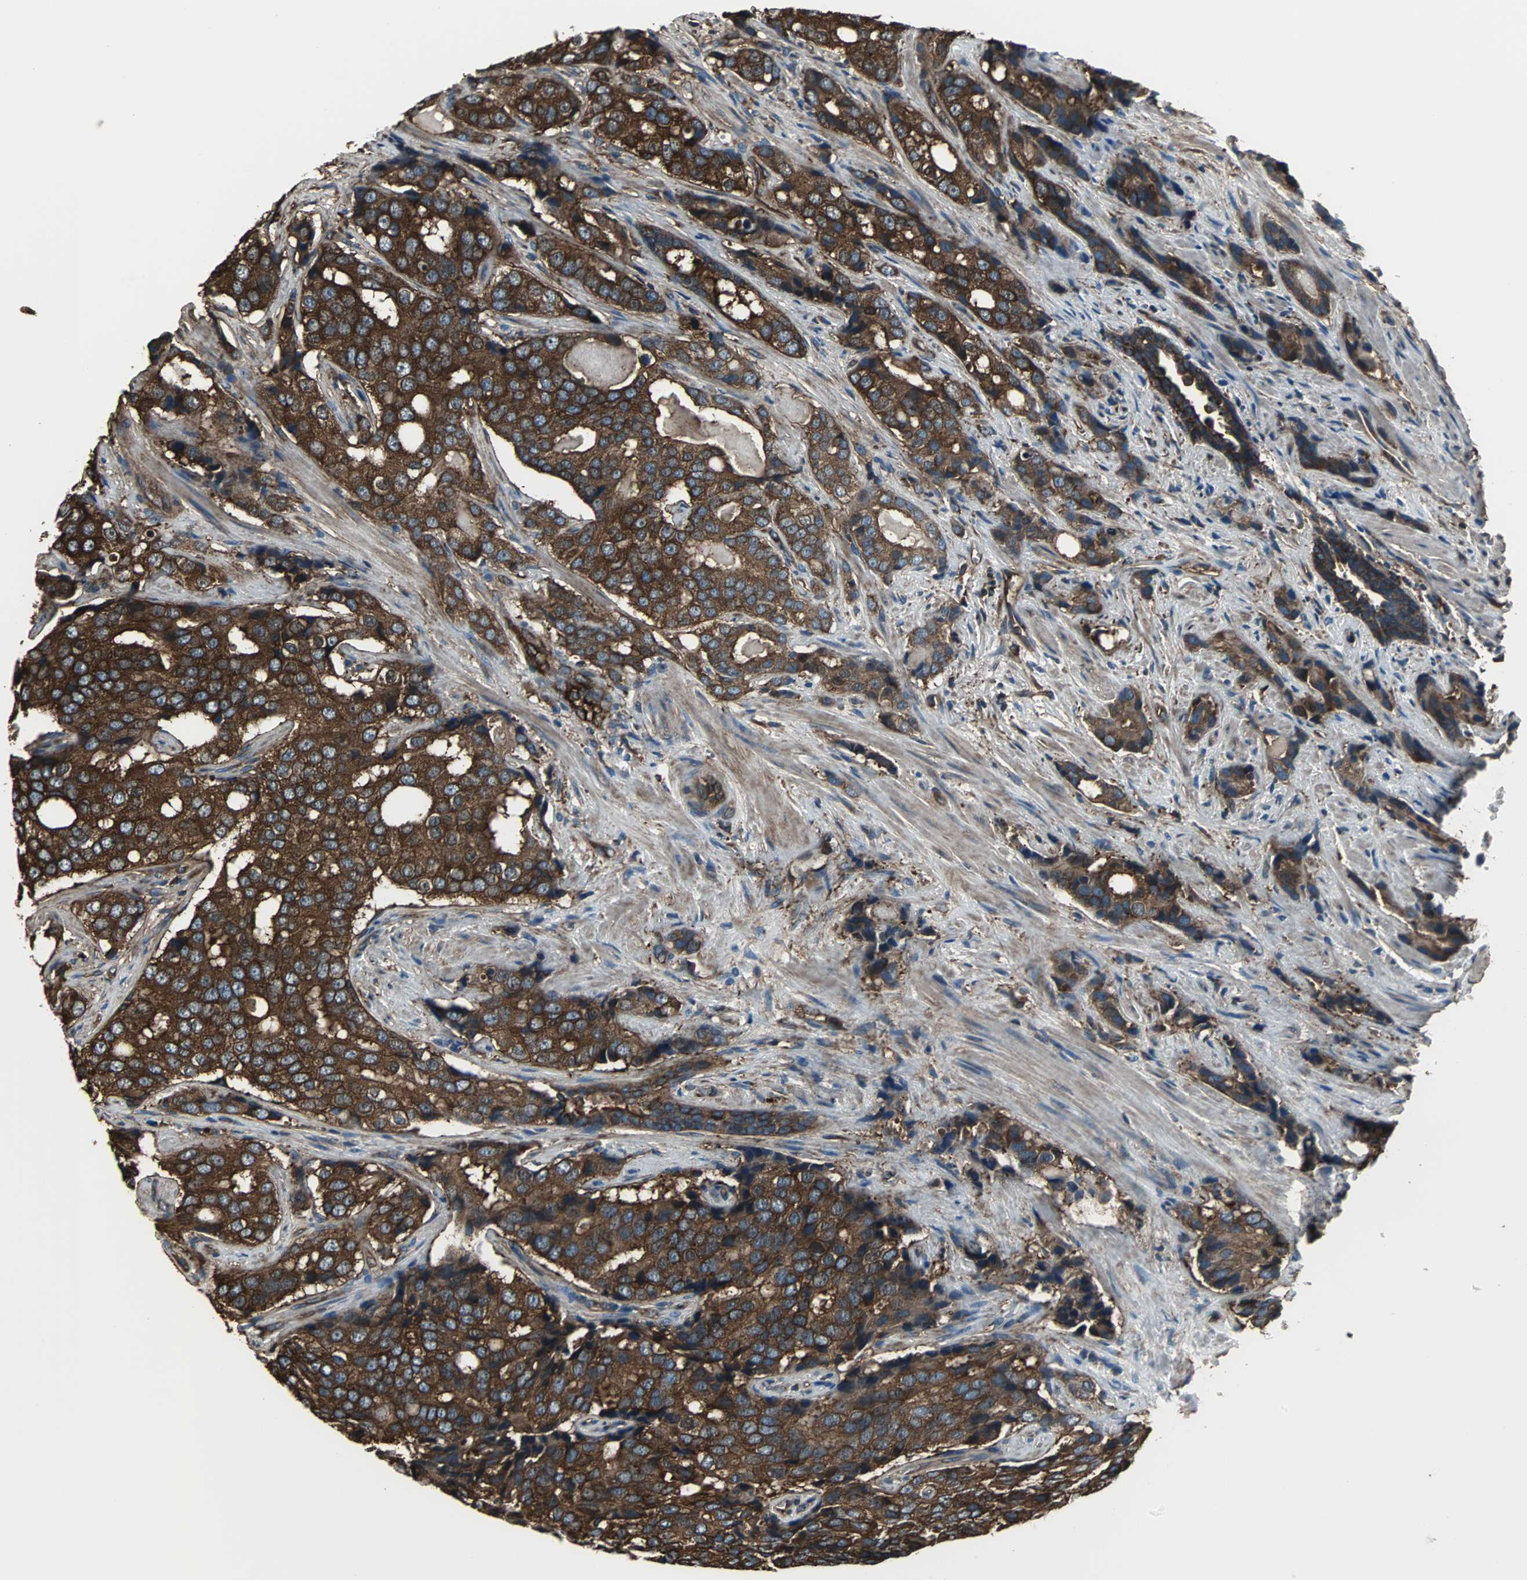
{"staining": {"intensity": "strong", "quantity": ">75%", "location": "cytoplasmic/membranous"}, "tissue": "prostate cancer", "cell_type": "Tumor cells", "image_type": "cancer", "snomed": [{"axis": "morphology", "description": "Adenocarcinoma, High grade"}, {"axis": "topography", "description": "Prostate"}], "caption": "A histopathology image of prostate cancer stained for a protein displays strong cytoplasmic/membranous brown staining in tumor cells.", "gene": "ACTN1", "patient": {"sex": "male", "age": 58}}